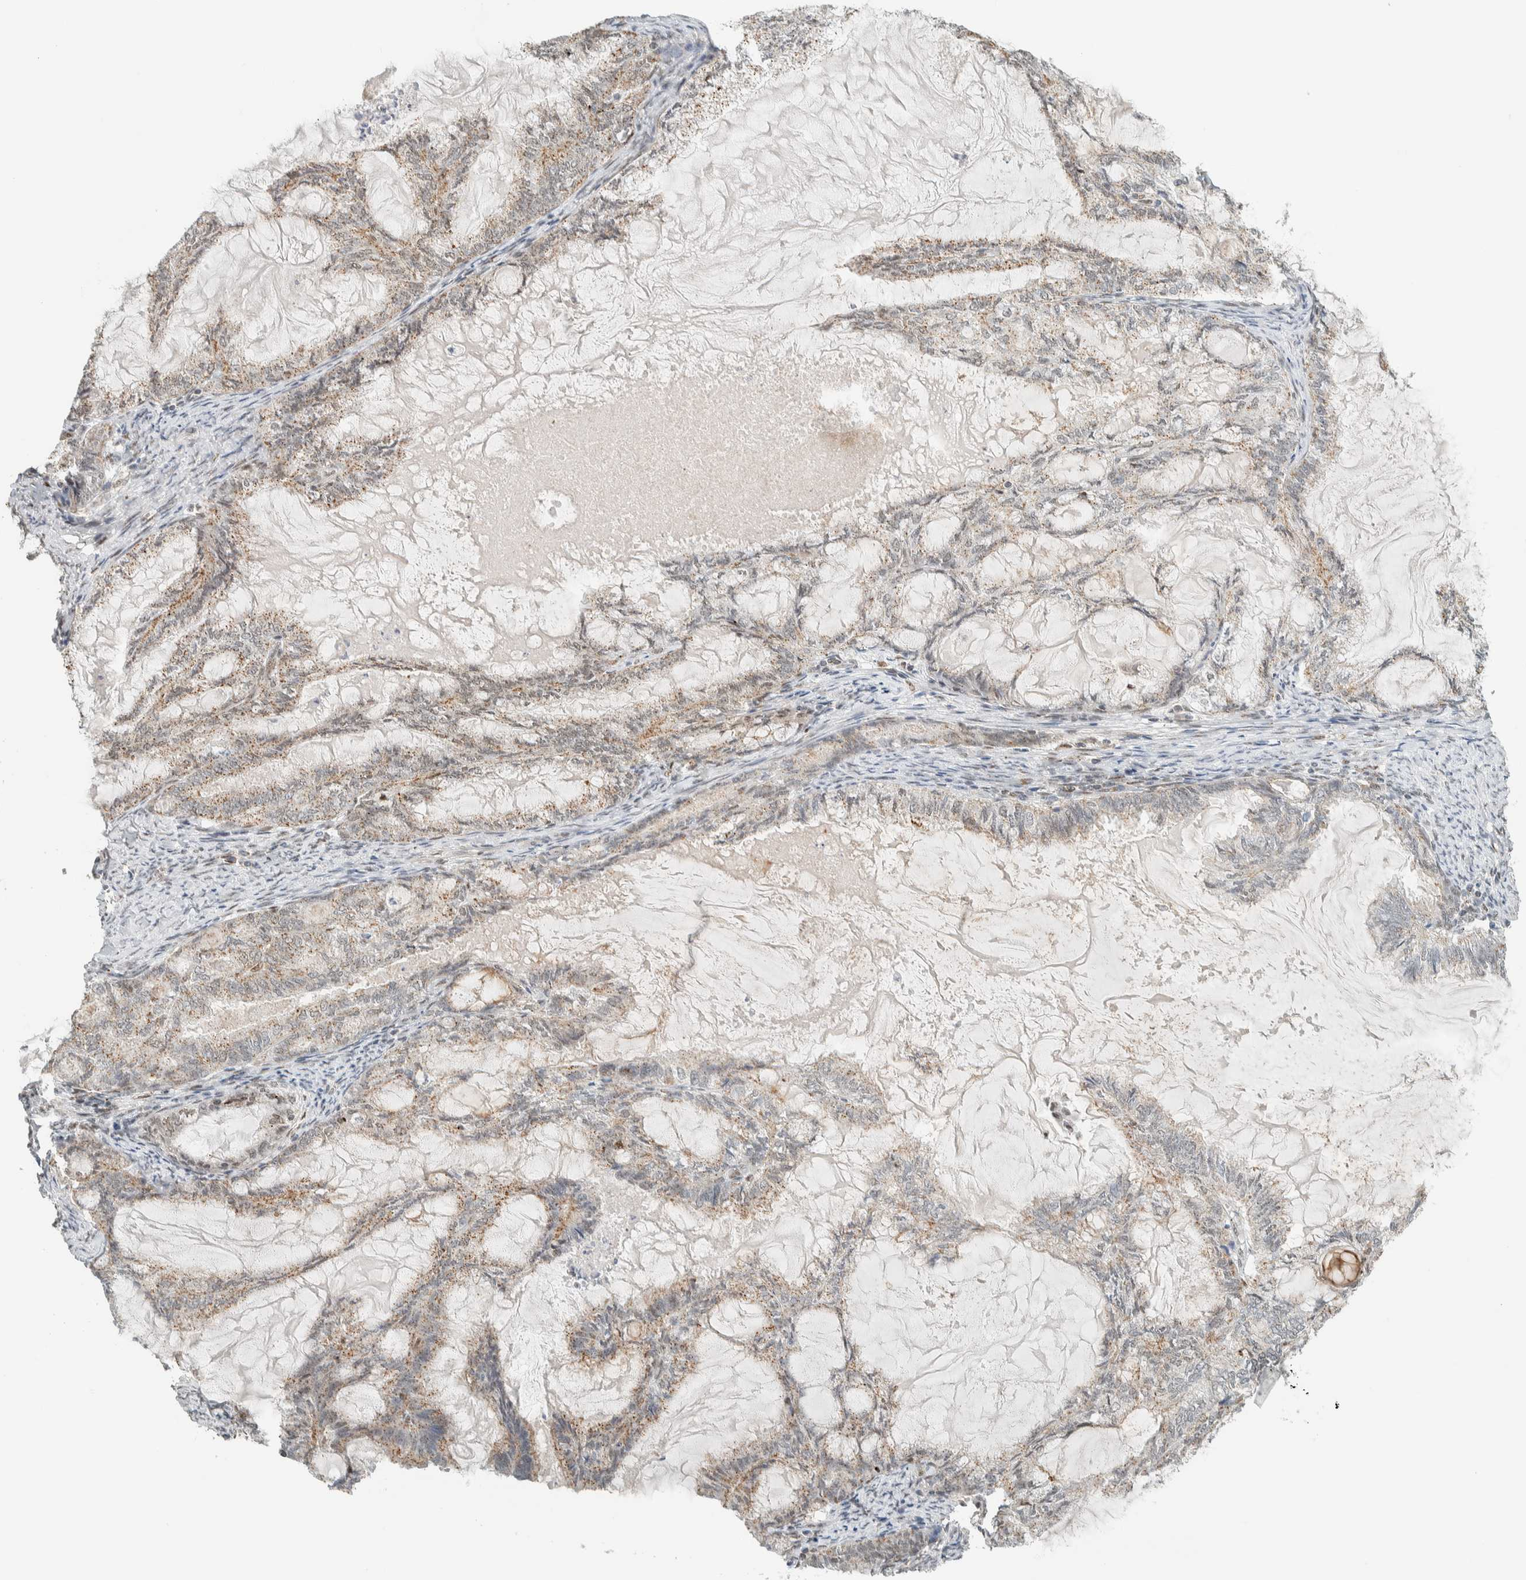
{"staining": {"intensity": "weak", "quantity": "25%-75%", "location": "cytoplasmic/membranous,nuclear"}, "tissue": "endometrial cancer", "cell_type": "Tumor cells", "image_type": "cancer", "snomed": [{"axis": "morphology", "description": "Adenocarcinoma, NOS"}, {"axis": "topography", "description": "Endometrium"}], "caption": "Endometrial cancer (adenocarcinoma) was stained to show a protein in brown. There is low levels of weak cytoplasmic/membranous and nuclear staining in about 25%-75% of tumor cells.", "gene": "TFE3", "patient": {"sex": "female", "age": 86}}